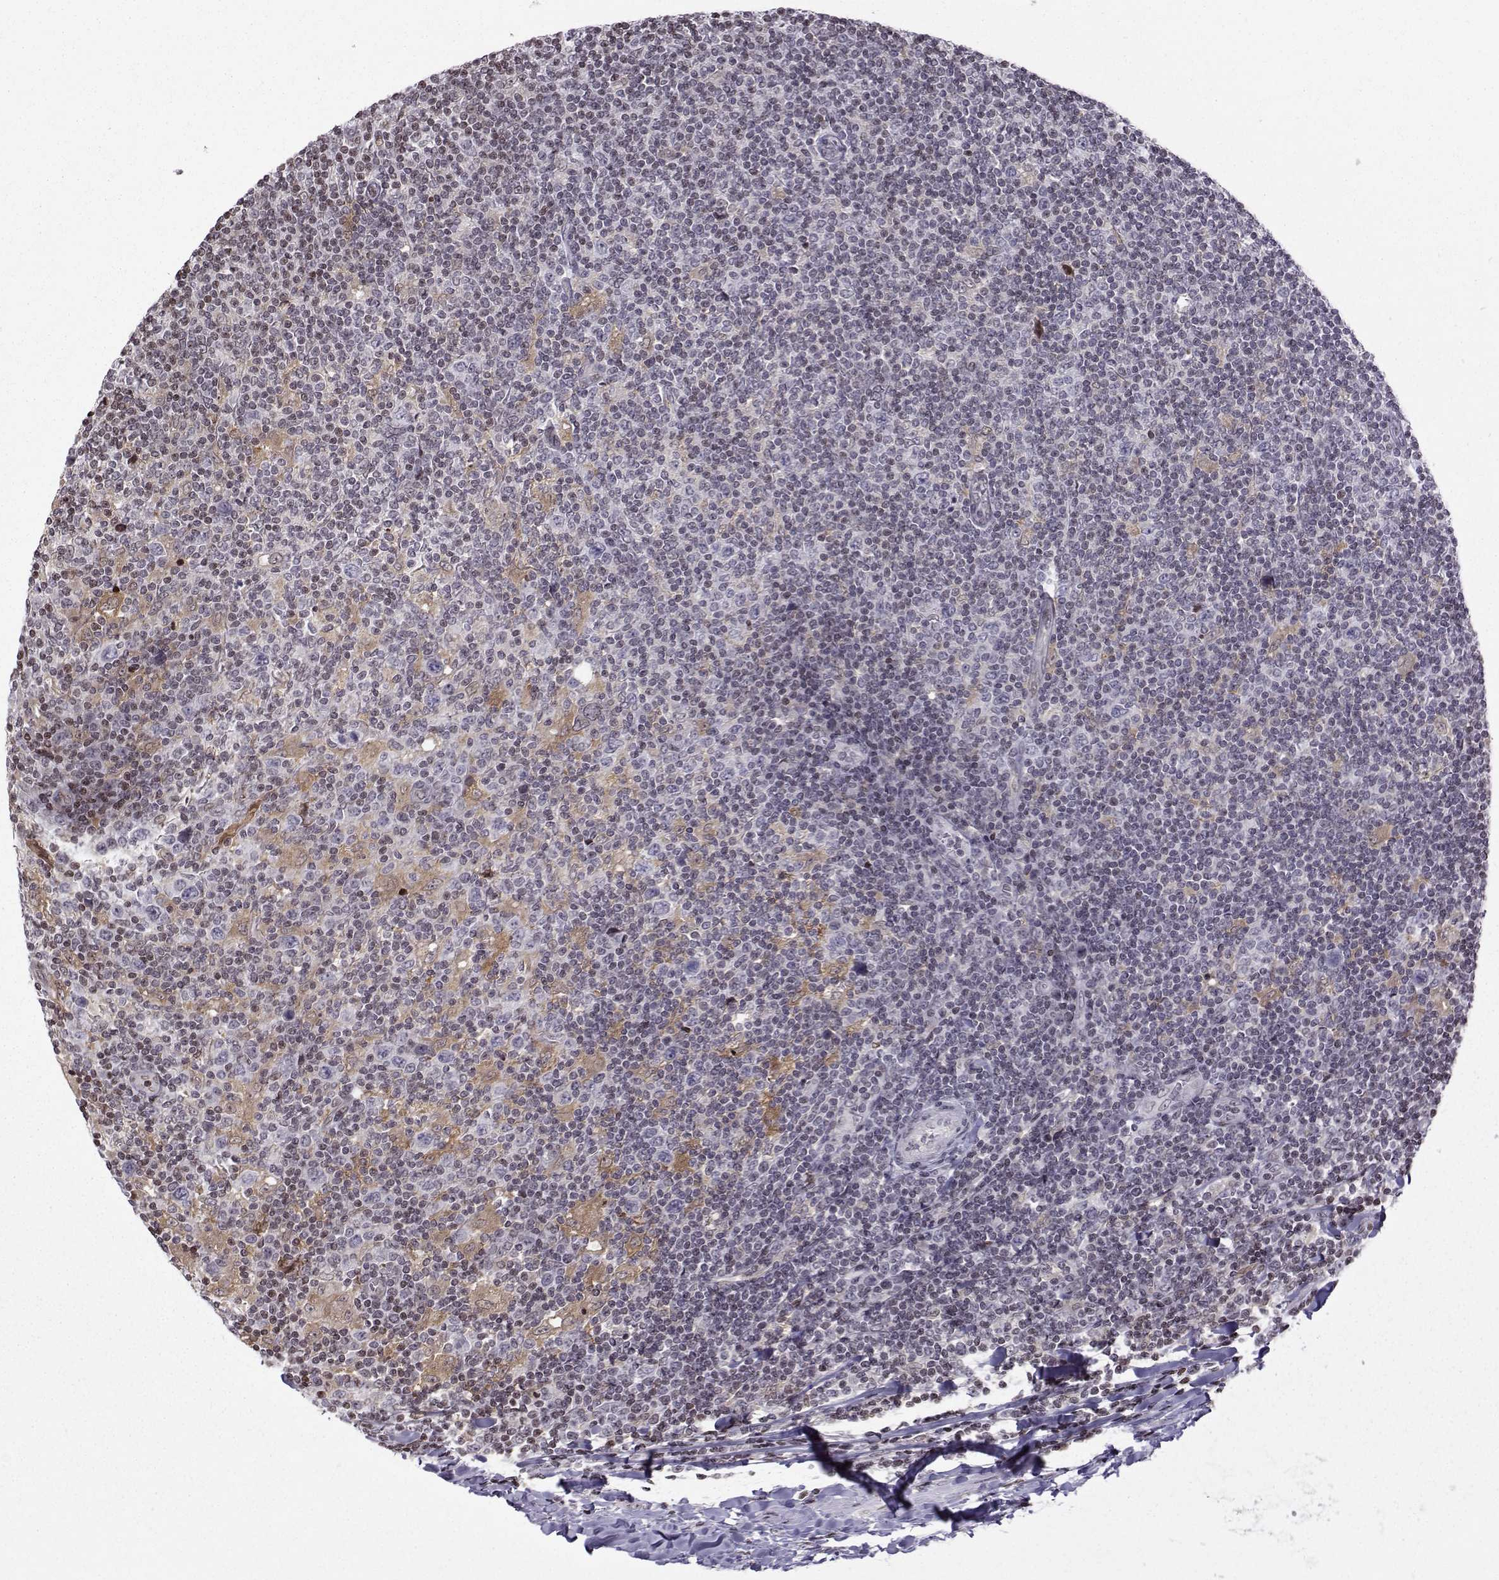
{"staining": {"intensity": "negative", "quantity": "none", "location": "none"}, "tissue": "lymphoma", "cell_type": "Tumor cells", "image_type": "cancer", "snomed": [{"axis": "morphology", "description": "Hodgkin's disease, NOS"}, {"axis": "topography", "description": "Lymph node"}], "caption": "Immunohistochemistry (IHC) image of neoplastic tissue: human Hodgkin's disease stained with DAB demonstrates no significant protein expression in tumor cells.", "gene": "ZNF19", "patient": {"sex": "male", "age": 40}}